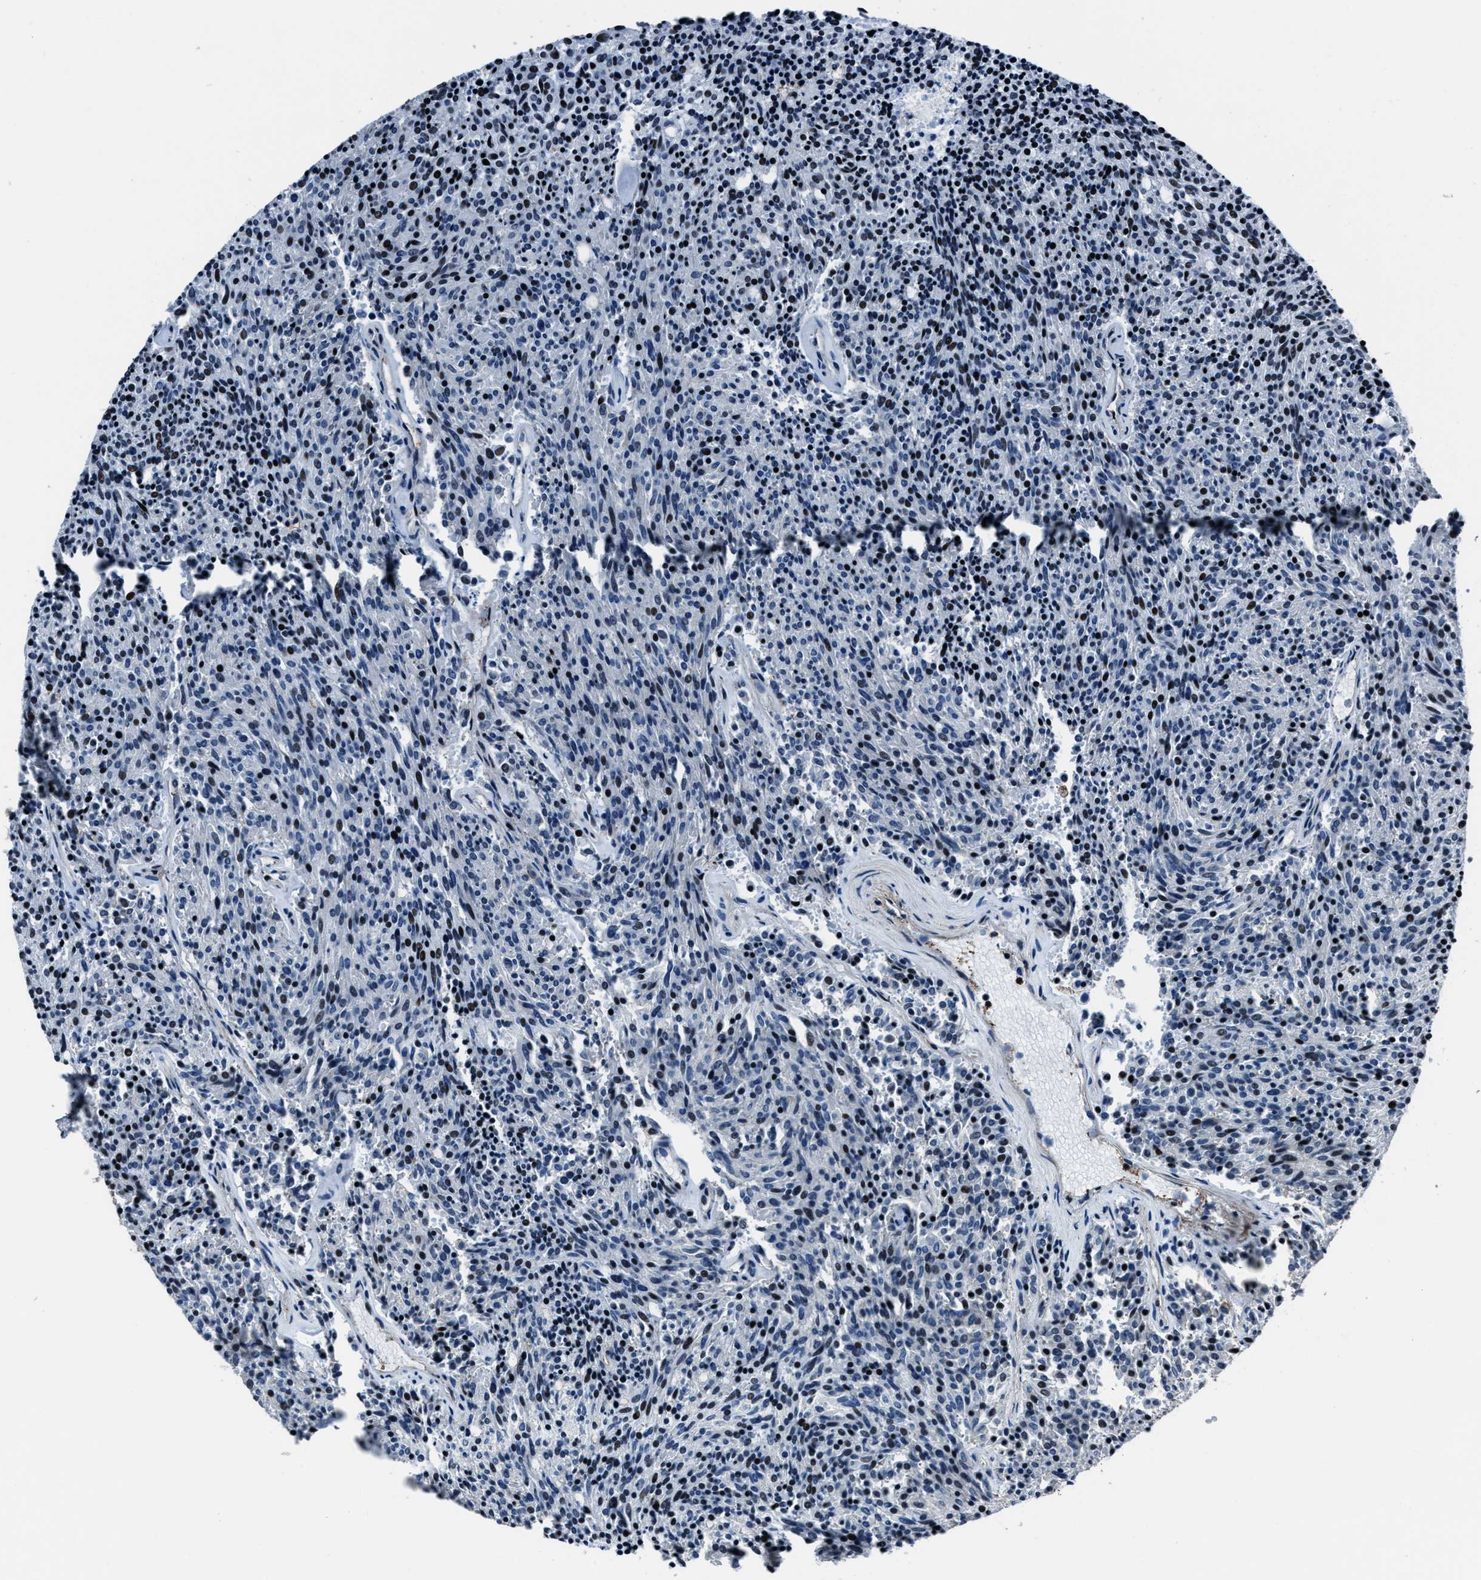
{"staining": {"intensity": "moderate", "quantity": "<25%", "location": "nuclear"}, "tissue": "carcinoid", "cell_type": "Tumor cells", "image_type": "cancer", "snomed": [{"axis": "morphology", "description": "Carcinoid, malignant, NOS"}, {"axis": "topography", "description": "Pancreas"}], "caption": "Moderate nuclear staining for a protein is present in approximately <25% of tumor cells of malignant carcinoid using immunohistochemistry.", "gene": "PPIE", "patient": {"sex": "female", "age": 54}}